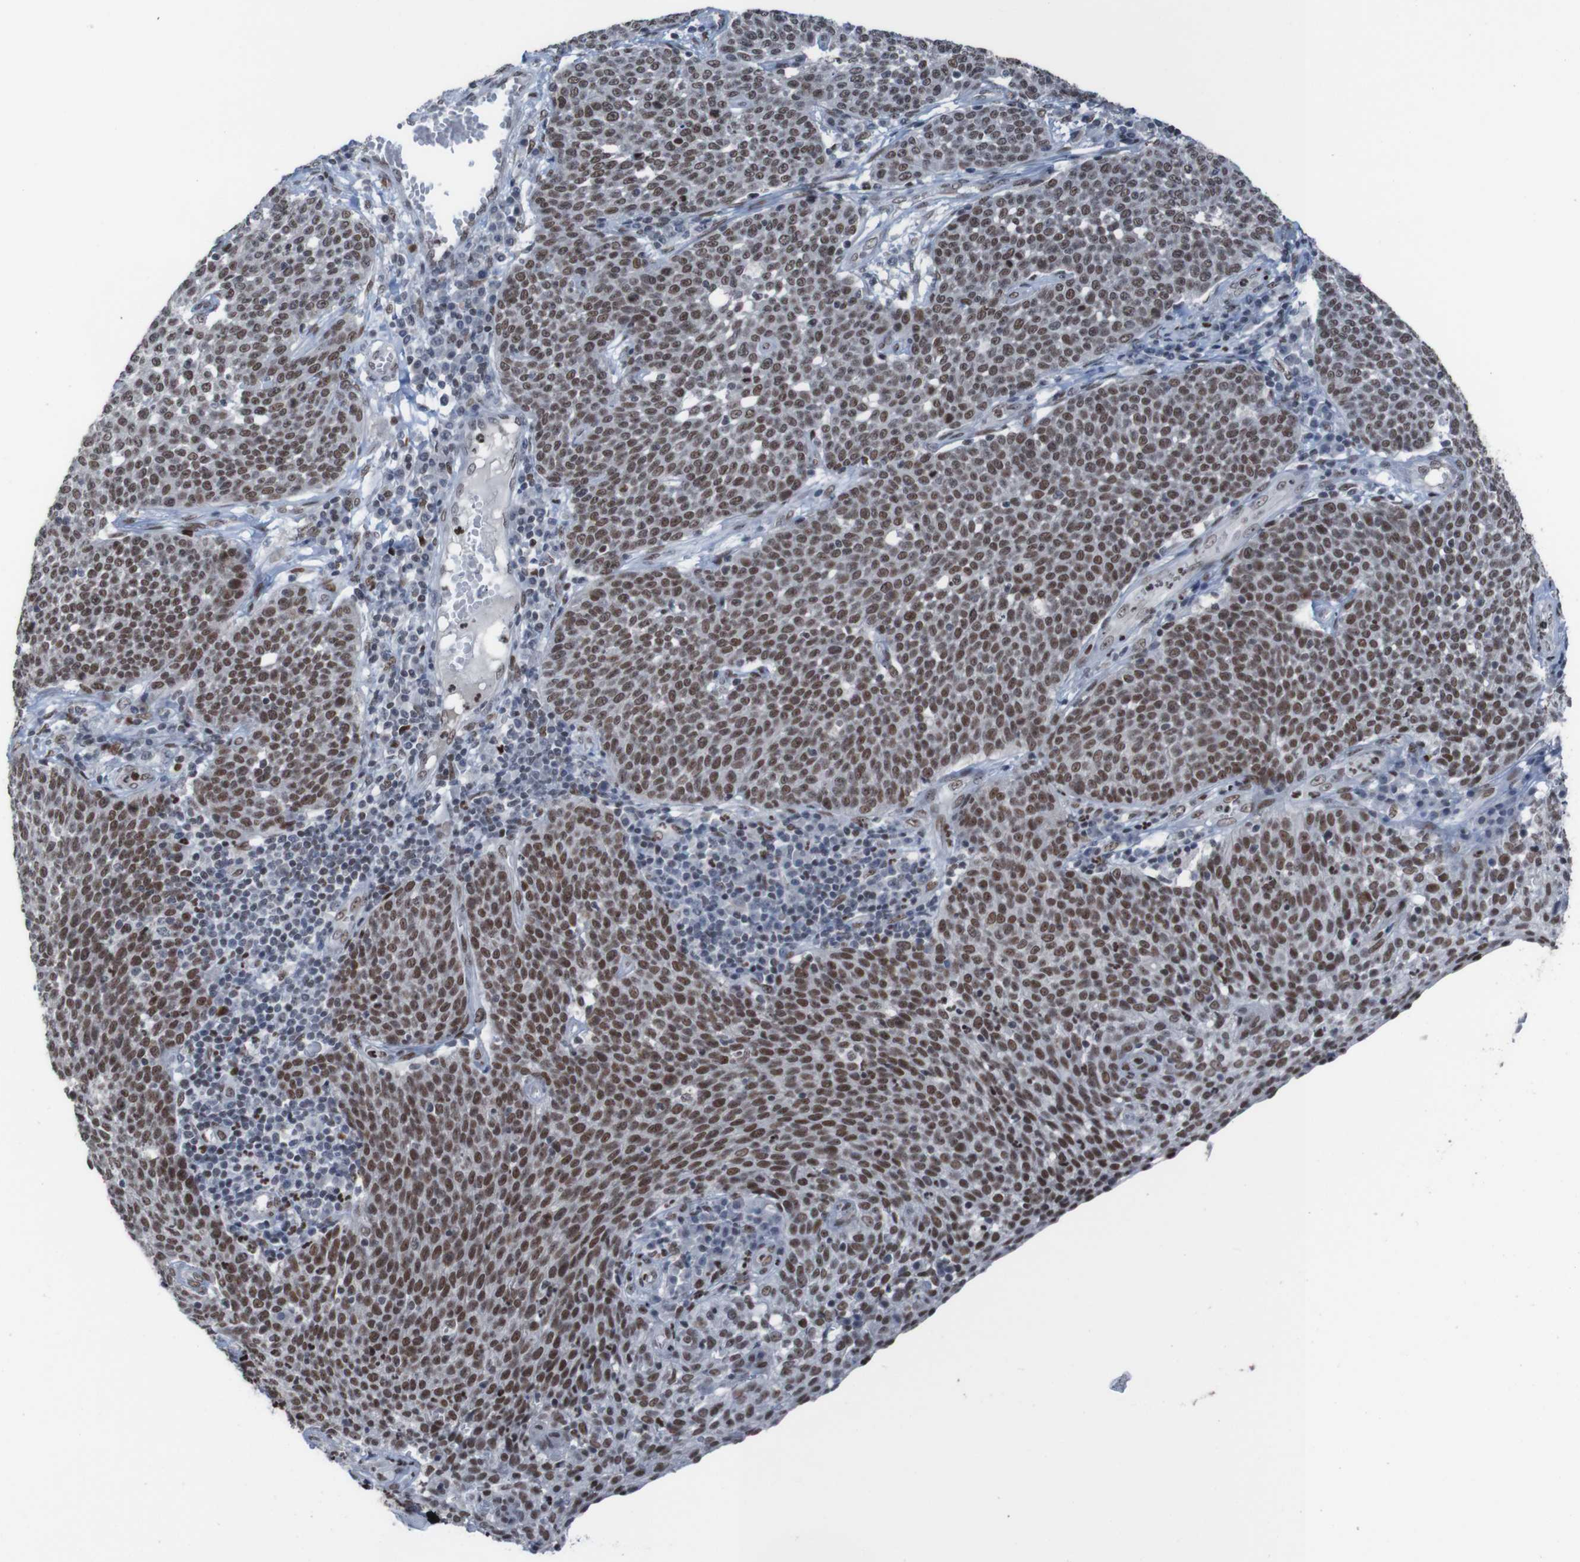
{"staining": {"intensity": "strong", "quantity": ">75%", "location": "nuclear"}, "tissue": "cervical cancer", "cell_type": "Tumor cells", "image_type": "cancer", "snomed": [{"axis": "morphology", "description": "Squamous cell carcinoma, NOS"}, {"axis": "topography", "description": "Cervix"}], "caption": "Tumor cells show high levels of strong nuclear expression in about >75% of cells in human cervical cancer (squamous cell carcinoma).", "gene": "PHF2", "patient": {"sex": "female", "age": 34}}